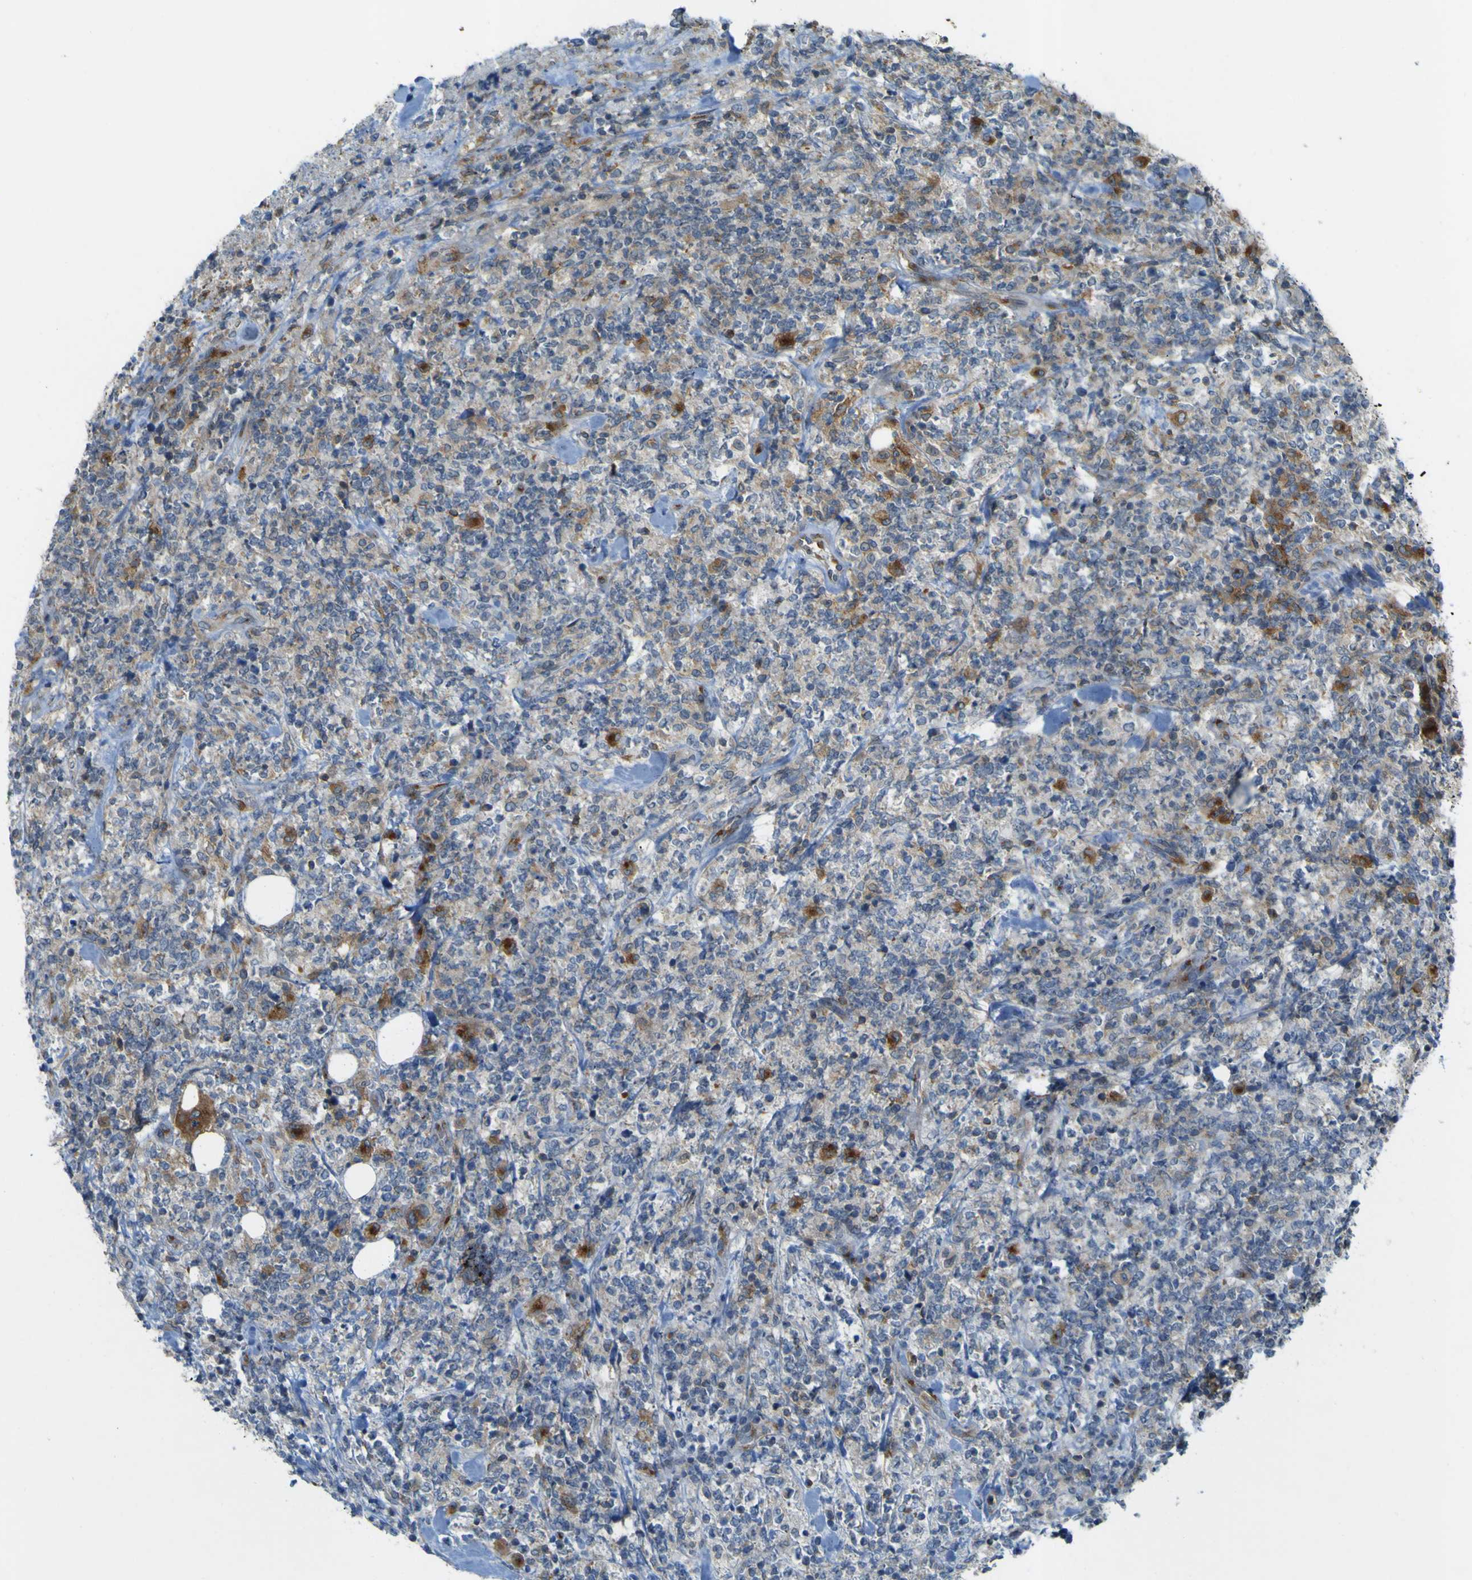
{"staining": {"intensity": "negative", "quantity": "none", "location": "none"}, "tissue": "lymphoma", "cell_type": "Tumor cells", "image_type": "cancer", "snomed": [{"axis": "morphology", "description": "Malignant lymphoma, non-Hodgkin's type, High grade"}, {"axis": "topography", "description": "Soft tissue"}], "caption": "An image of human lymphoma is negative for staining in tumor cells. The staining was performed using DAB (3,3'-diaminobenzidine) to visualize the protein expression in brown, while the nuclei were stained in blue with hematoxylin (Magnification: 20x).", "gene": "IGF2R", "patient": {"sex": "male", "age": 18}}